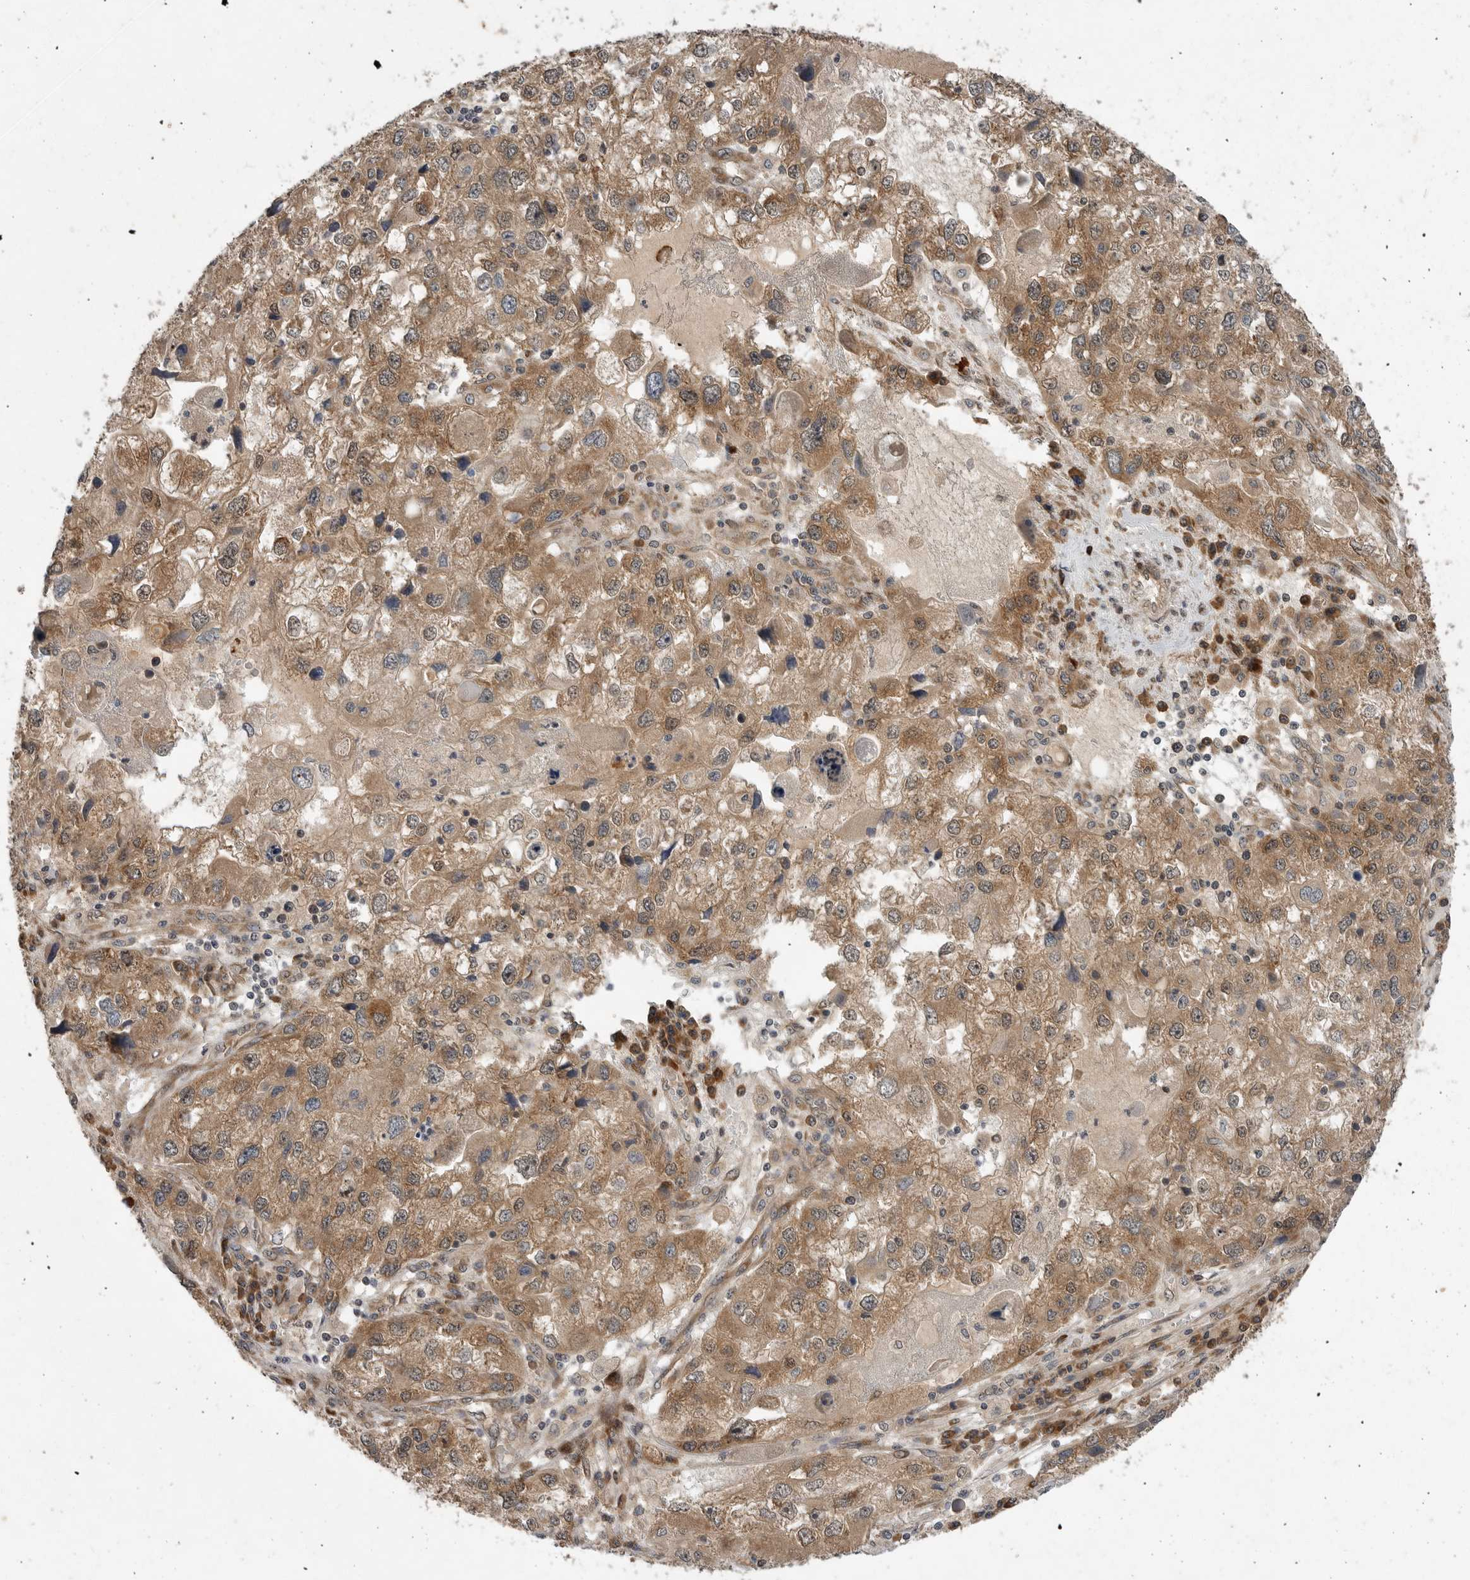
{"staining": {"intensity": "moderate", "quantity": ">75%", "location": "cytoplasmic/membranous"}, "tissue": "endometrial cancer", "cell_type": "Tumor cells", "image_type": "cancer", "snomed": [{"axis": "morphology", "description": "Adenocarcinoma, NOS"}, {"axis": "topography", "description": "Endometrium"}], "caption": "Adenocarcinoma (endometrial) tissue demonstrates moderate cytoplasmic/membranous staining in approximately >75% of tumor cells The protein is stained brown, and the nuclei are stained in blue (DAB (3,3'-diaminobenzidine) IHC with brightfield microscopy, high magnification).", "gene": "OSBPL9", "patient": {"sex": "female", "age": 49}}